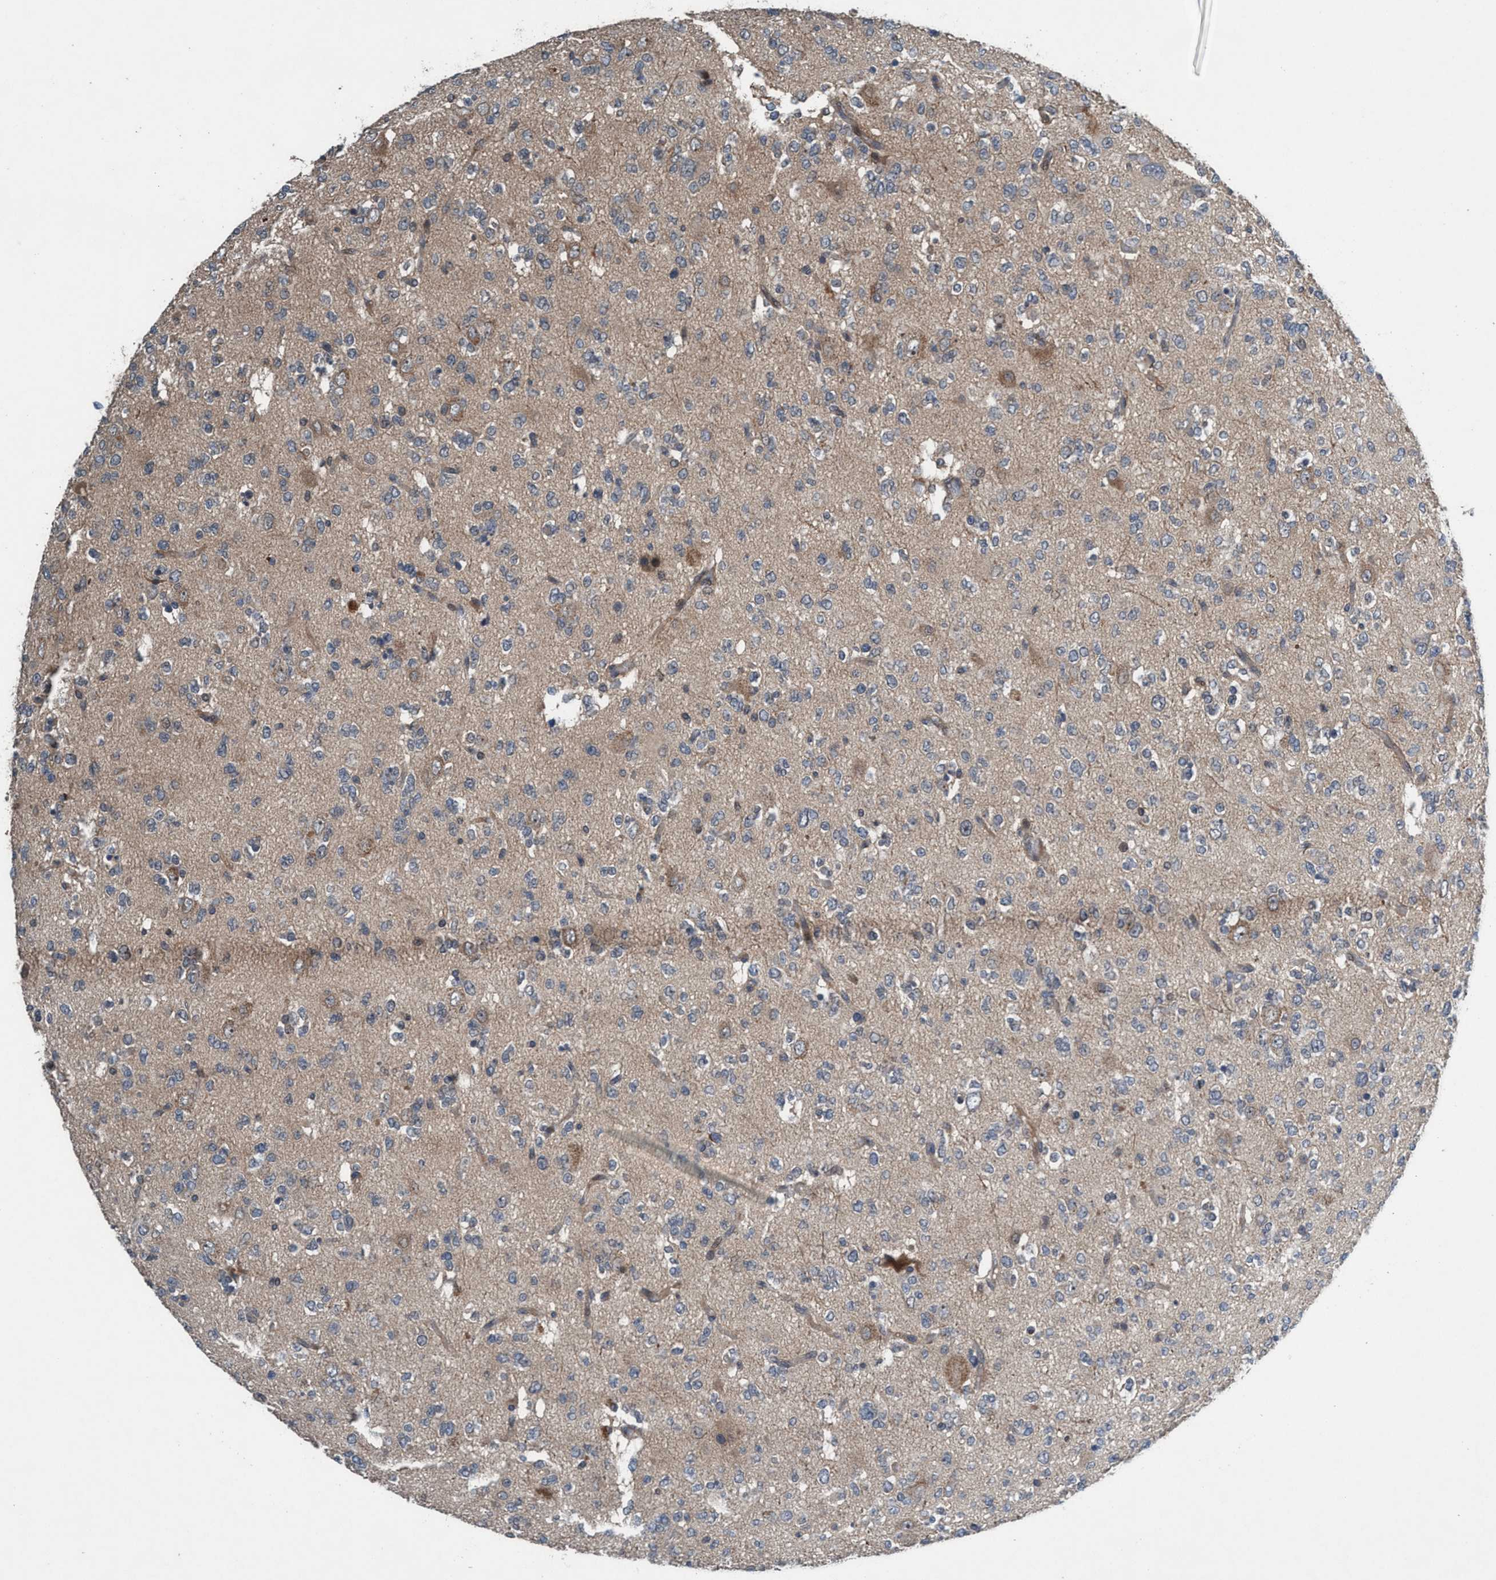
{"staining": {"intensity": "weak", "quantity": "<25%", "location": "cytoplasmic/membranous"}, "tissue": "glioma", "cell_type": "Tumor cells", "image_type": "cancer", "snomed": [{"axis": "morphology", "description": "Glioma, malignant, Low grade"}, {"axis": "topography", "description": "Brain"}], "caption": "This photomicrograph is of malignant low-grade glioma stained with immunohistochemistry to label a protein in brown with the nuclei are counter-stained blue. There is no positivity in tumor cells. (DAB immunohistochemistry visualized using brightfield microscopy, high magnification).", "gene": "NISCH", "patient": {"sex": "male", "age": 38}}